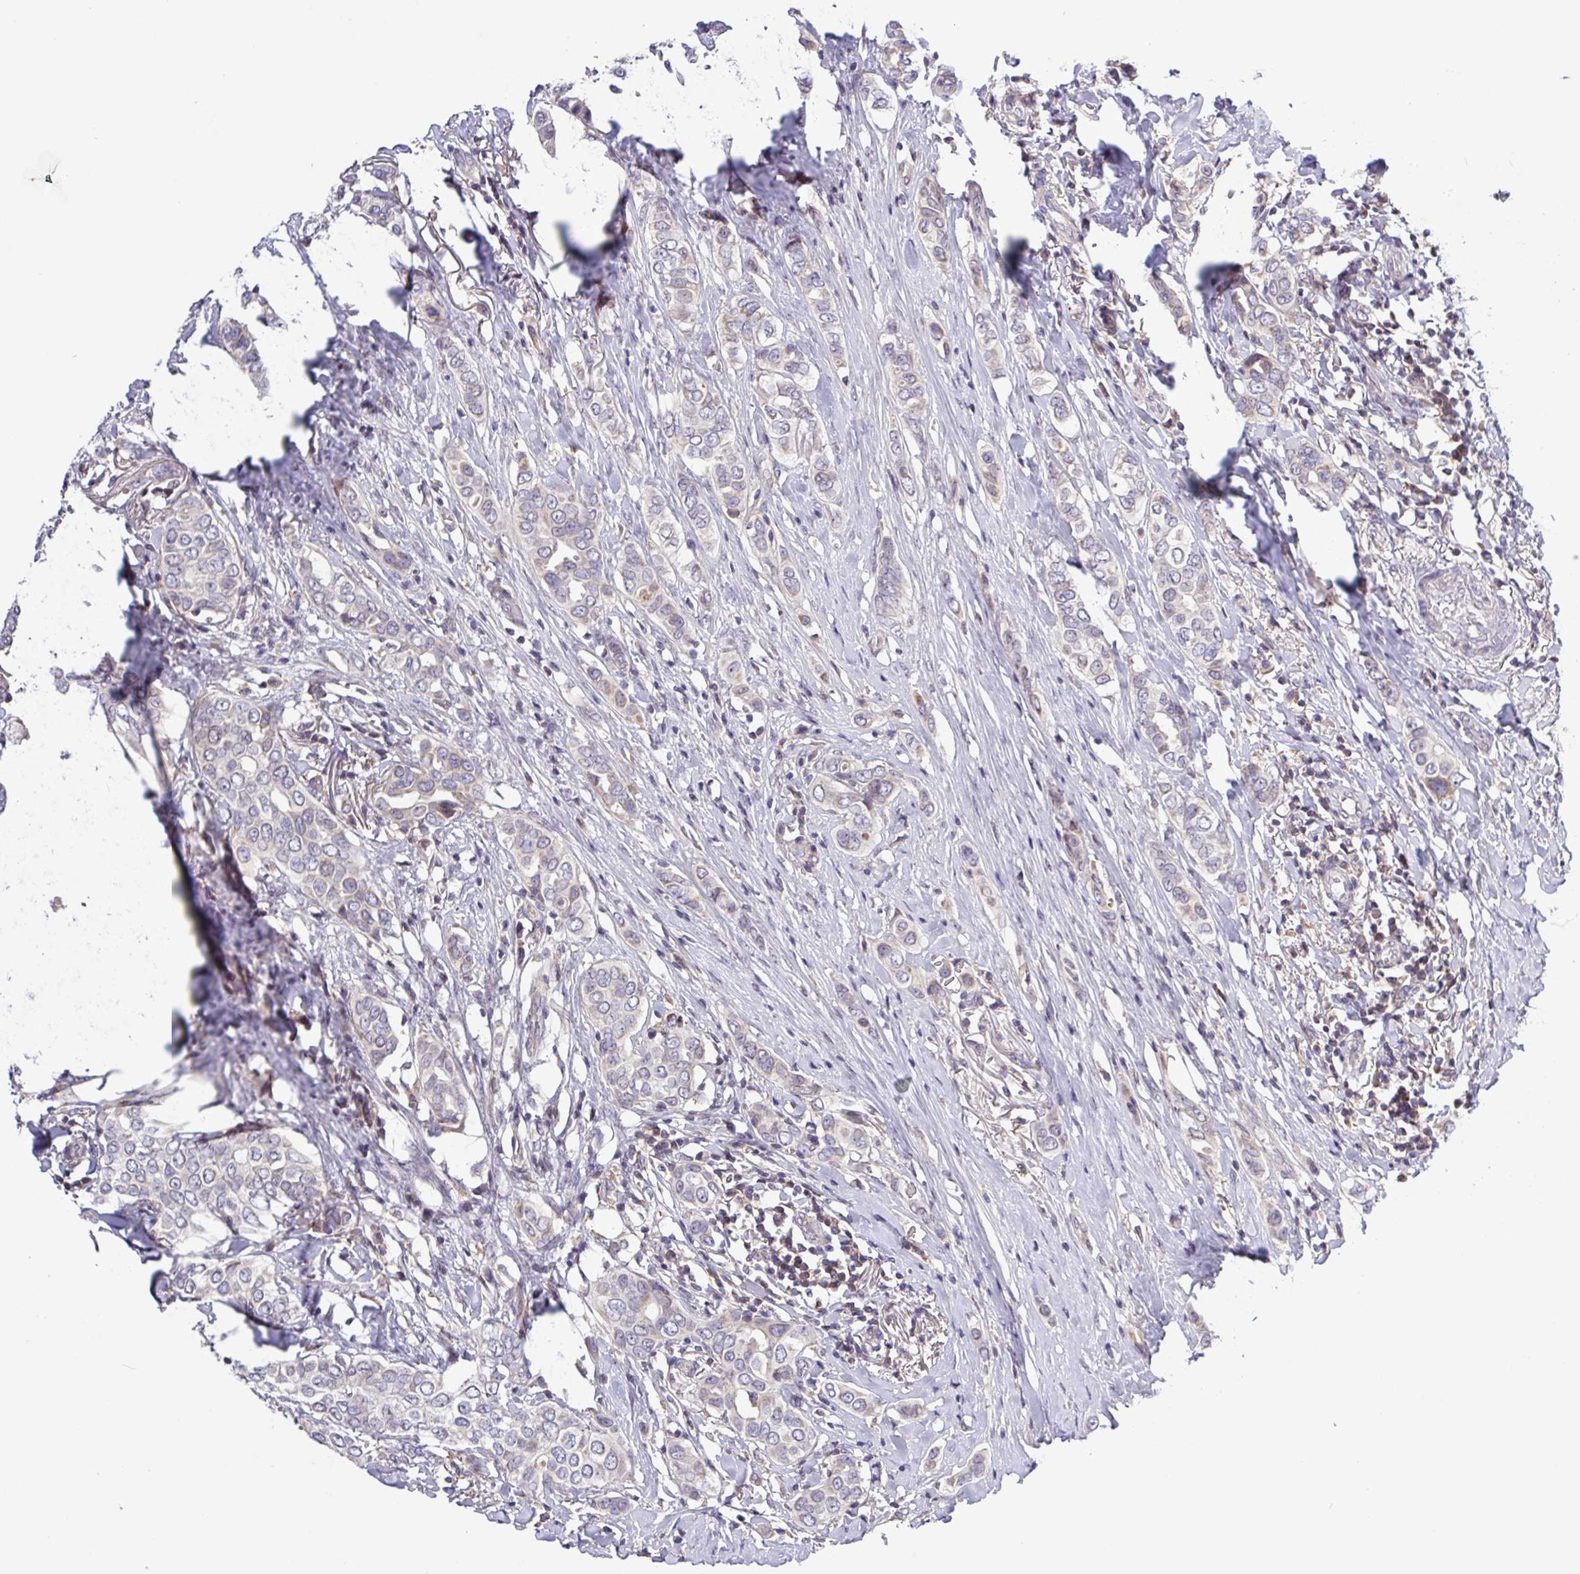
{"staining": {"intensity": "weak", "quantity": "<25%", "location": "cytoplasmic/membranous"}, "tissue": "breast cancer", "cell_type": "Tumor cells", "image_type": "cancer", "snomed": [{"axis": "morphology", "description": "Lobular carcinoma"}, {"axis": "topography", "description": "Breast"}], "caption": "Human breast cancer (lobular carcinoma) stained for a protein using immunohistochemistry reveals no expression in tumor cells.", "gene": "SFTPB", "patient": {"sex": "female", "age": 51}}